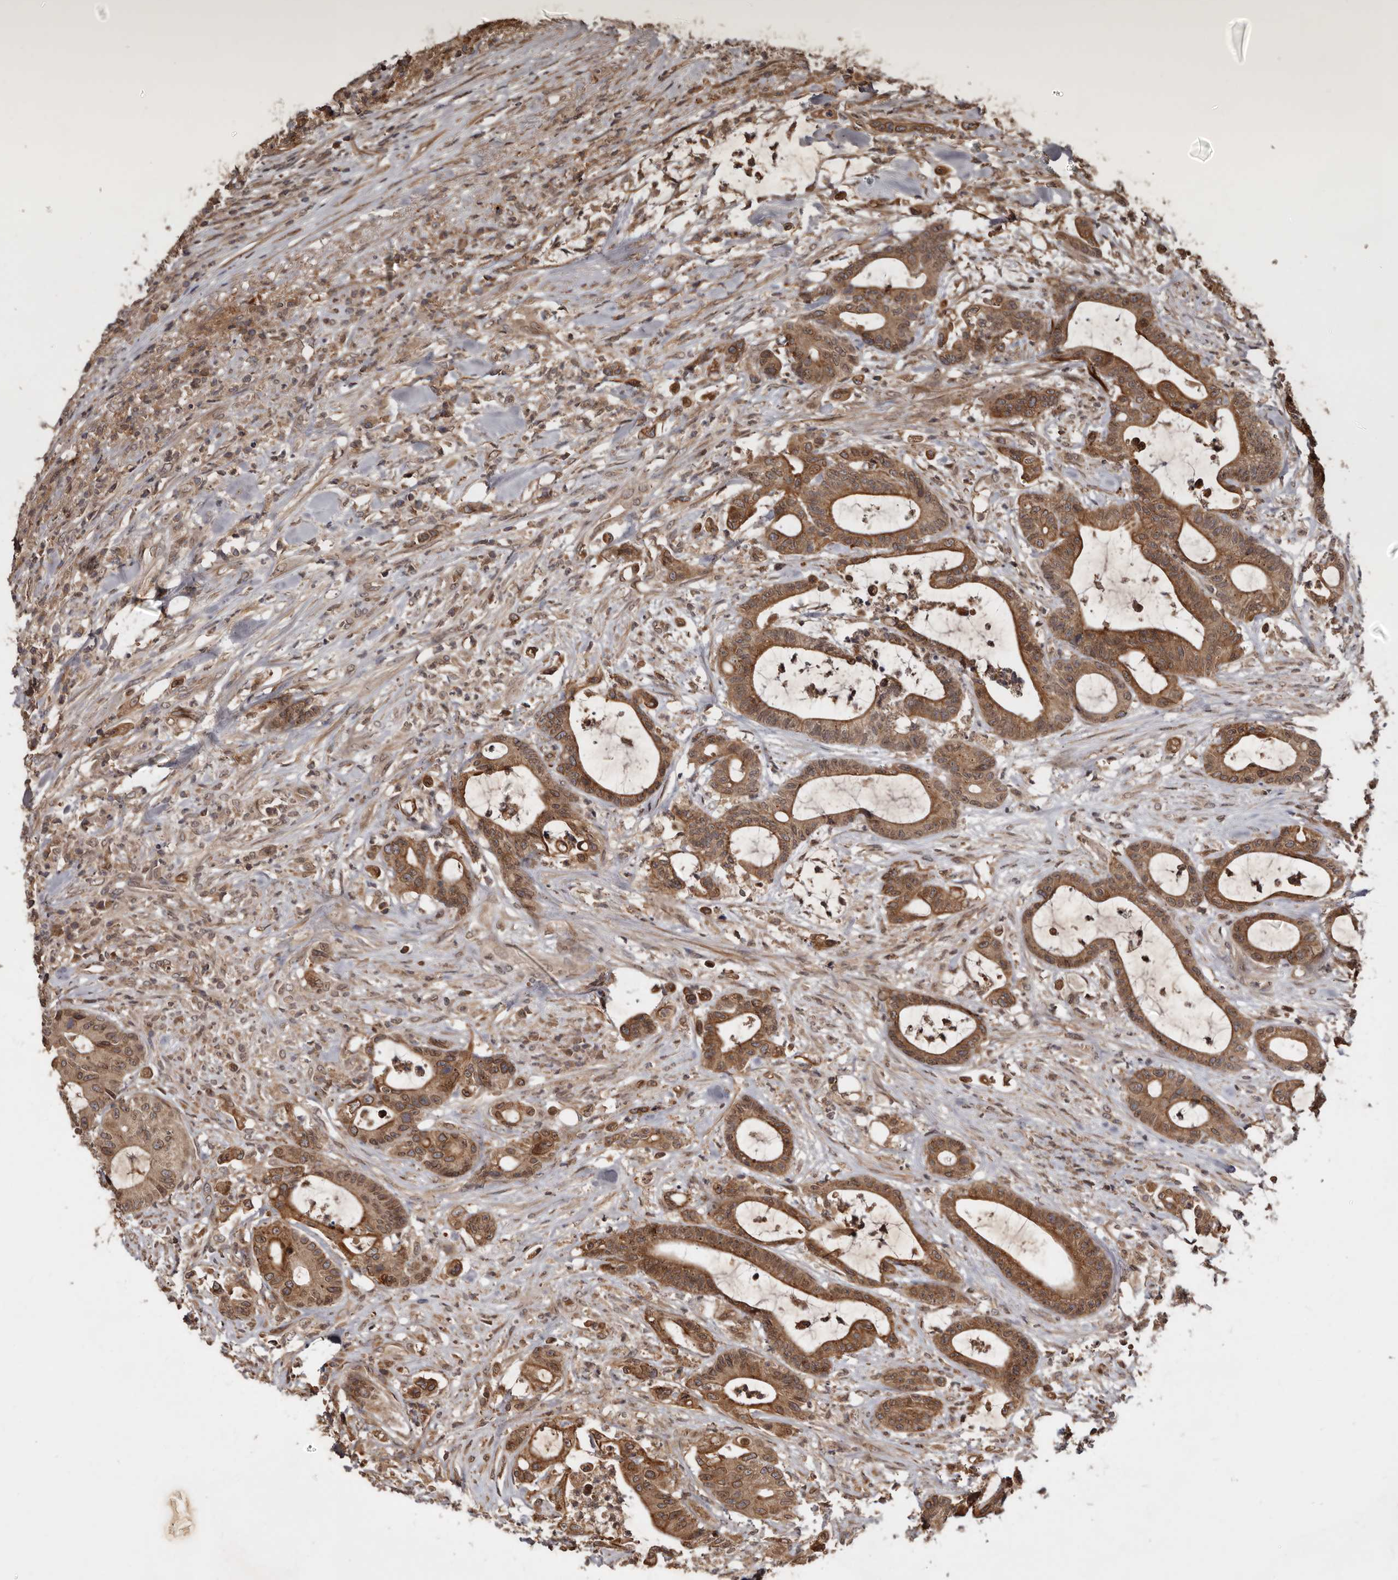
{"staining": {"intensity": "moderate", "quantity": ">75%", "location": "cytoplasmic/membranous"}, "tissue": "colorectal cancer", "cell_type": "Tumor cells", "image_type": "cancer", "snomed": [{"axis": "morphology", "description": "Adenocarcinoma, NOS"}, {"axis": "topography", "description": "Colon"}], "caption": "Brown immunohistochemical staining in human adenocarcinoma (colorectal) exhibits moderate cytoplasmic/membranous positivity in about >75% of tumor cells. Ihc stains the protein in brown and the nuclei are stained blue.", "gene": "STK36", "patient": {"sex": "female", "age": 84}}